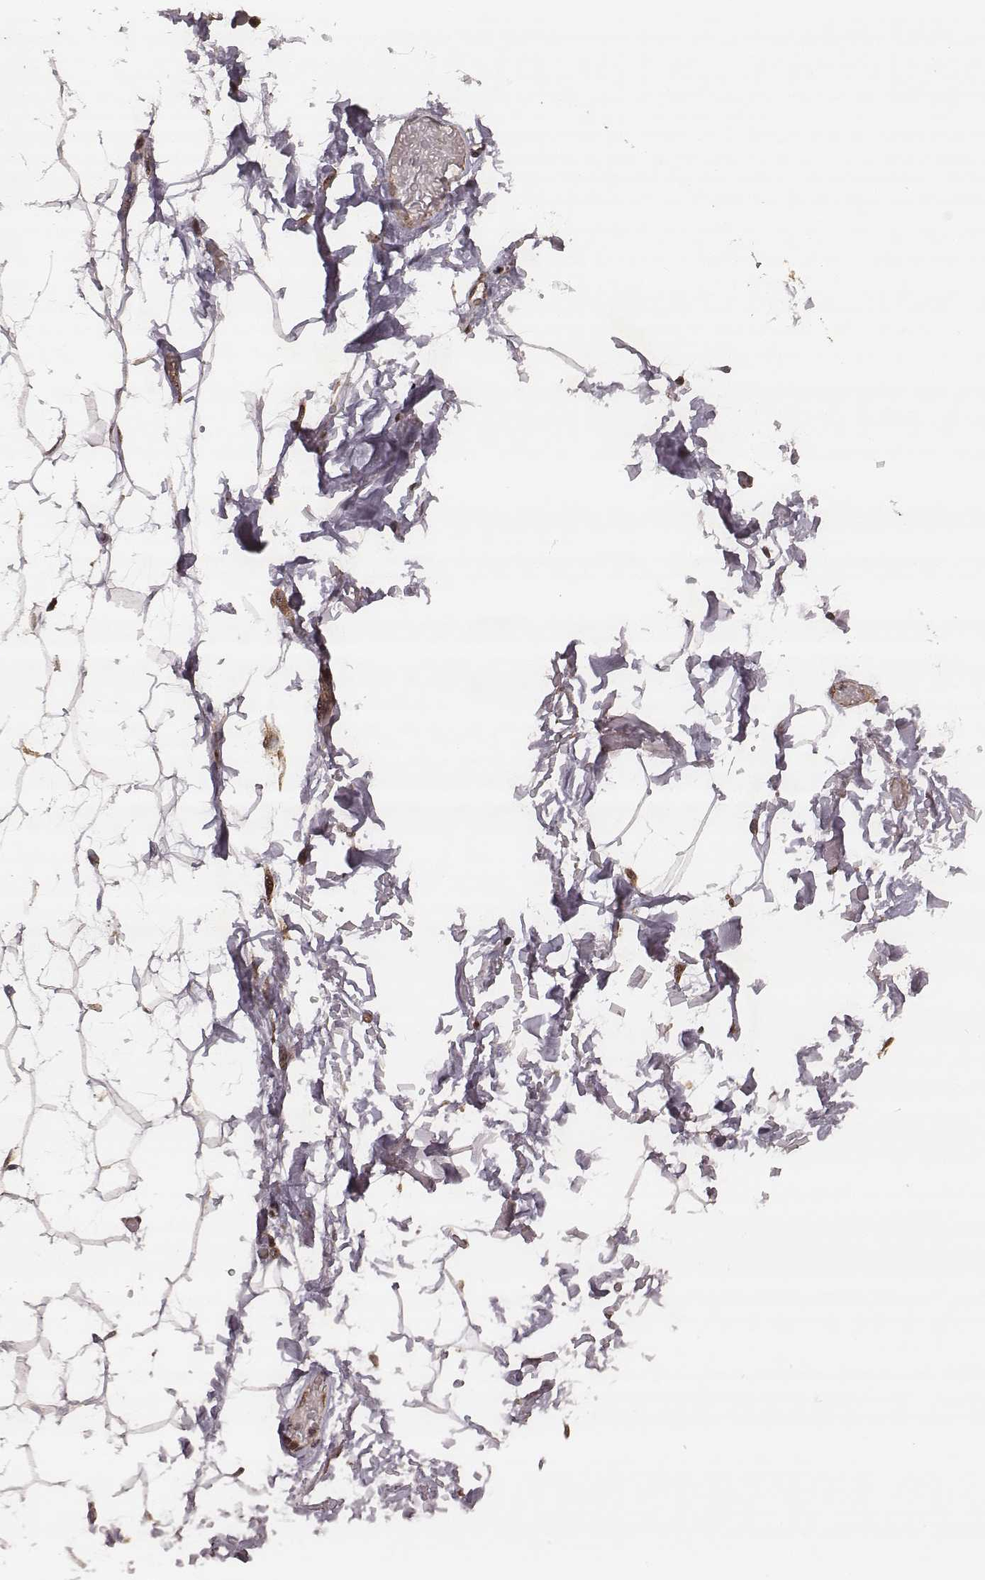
{"staining": {"intensity": "negative", "quantity": "none", "location": "none"}, "tissue": "adipose tissue", "cell_type": "Adipocytes", "image_type": "normal", "snomed": [{"axis": "morphology", "description": "Normal tissue, NOS"}, {"axis": "topography", "description": "Anal"}, {"axis": "topography", "description": "Peripheral nerve tissue"}], "caption": "Adipose tissue stained for a protein using immunohistochemistry (IHC) exhibits no positivity adipocytes.", "gene": "ZDHHC21", "patient": {"sex": "male", "age": 78}}